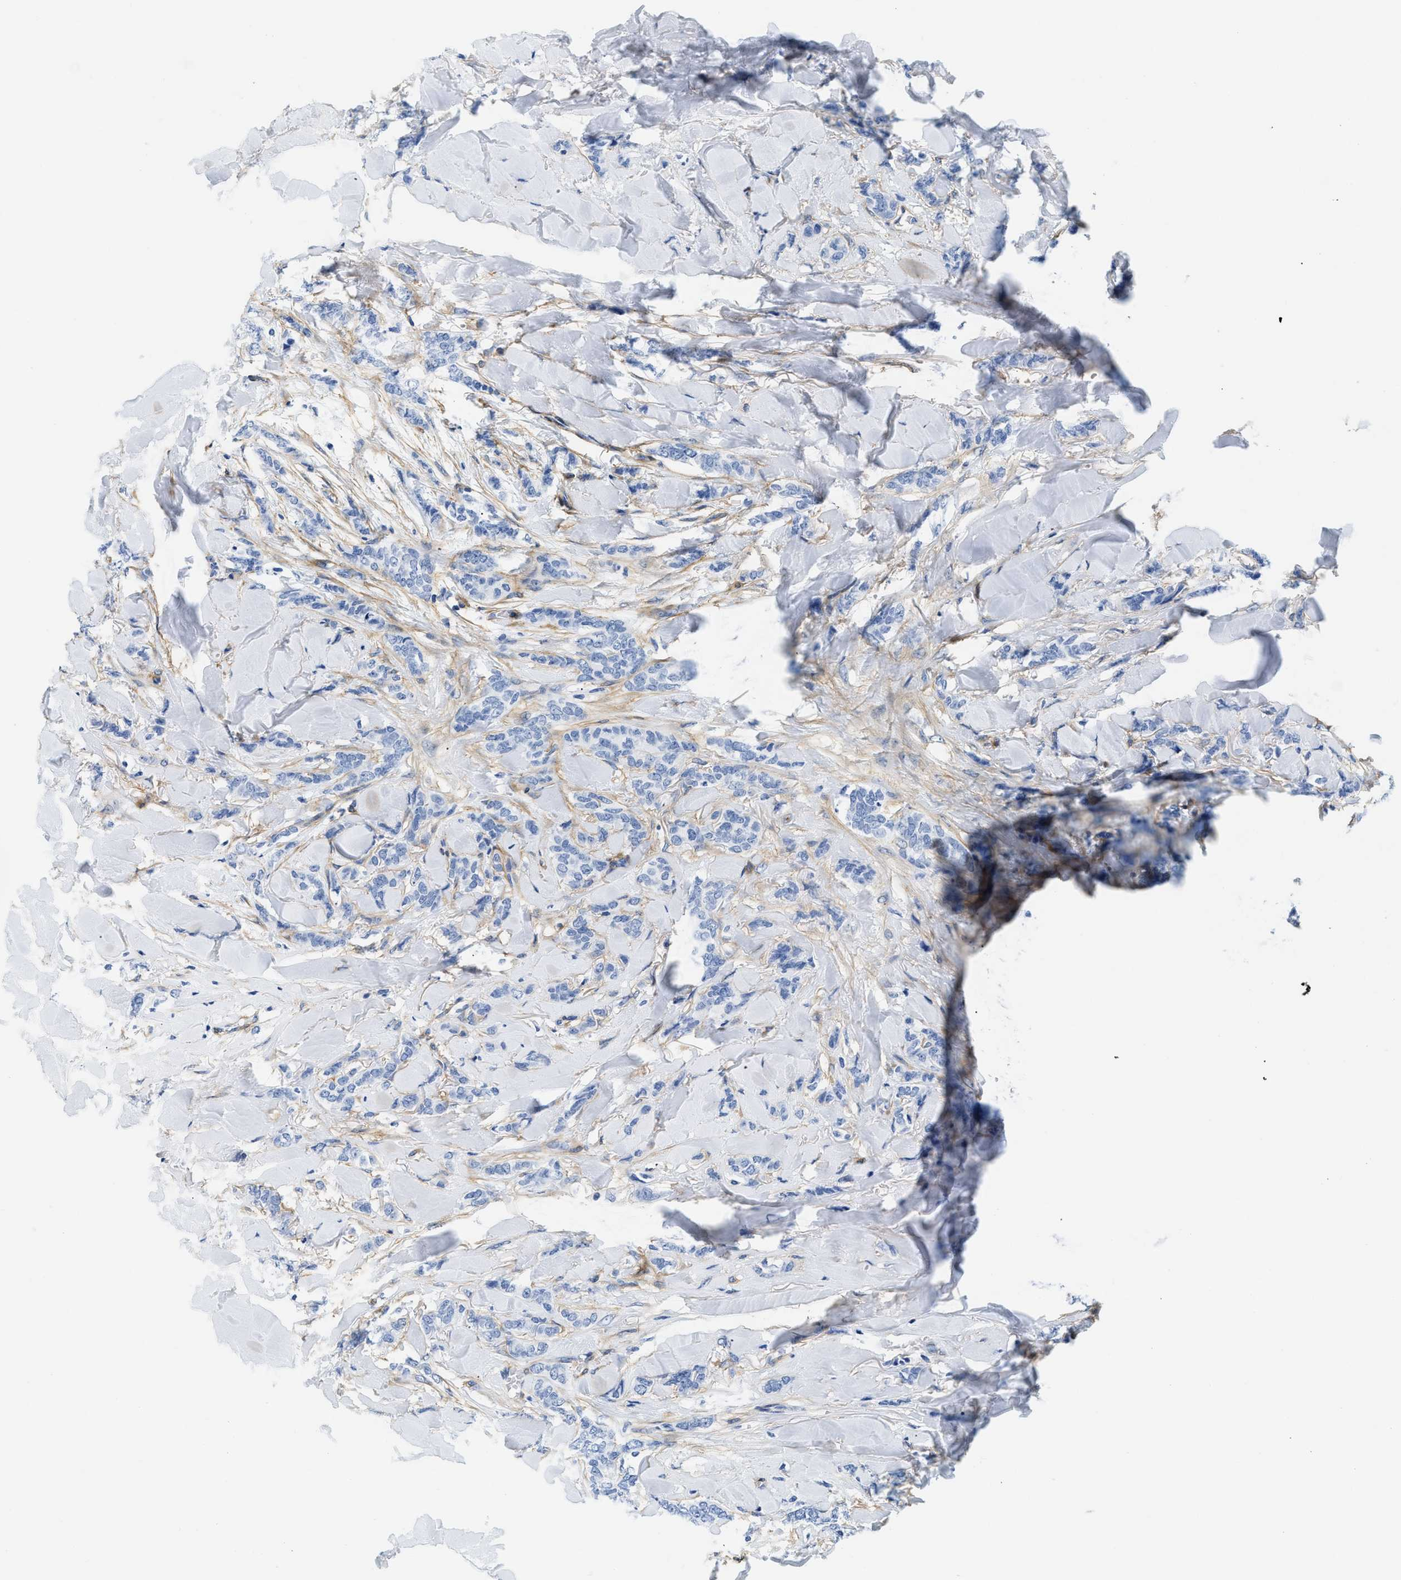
{"staining": {"intensity": "negative", "quantity": "none", "location": "none"}, "tissue": "breast cancer", "cell_type": "Tumor cells", "image_type": "cancer", "snomed": [{"axis": "morphology", "description": "Lobular carcinoma"}, {"axis": "topography", "description": "Skin"}, {"axis": "topography", "description": "Breast"}], "caption": "Immunohistochemistry of human breast cancer displays no staining in tumor cells.", "gene": "PDGFRB", "patient": {"sex": "female", "age": 46}}